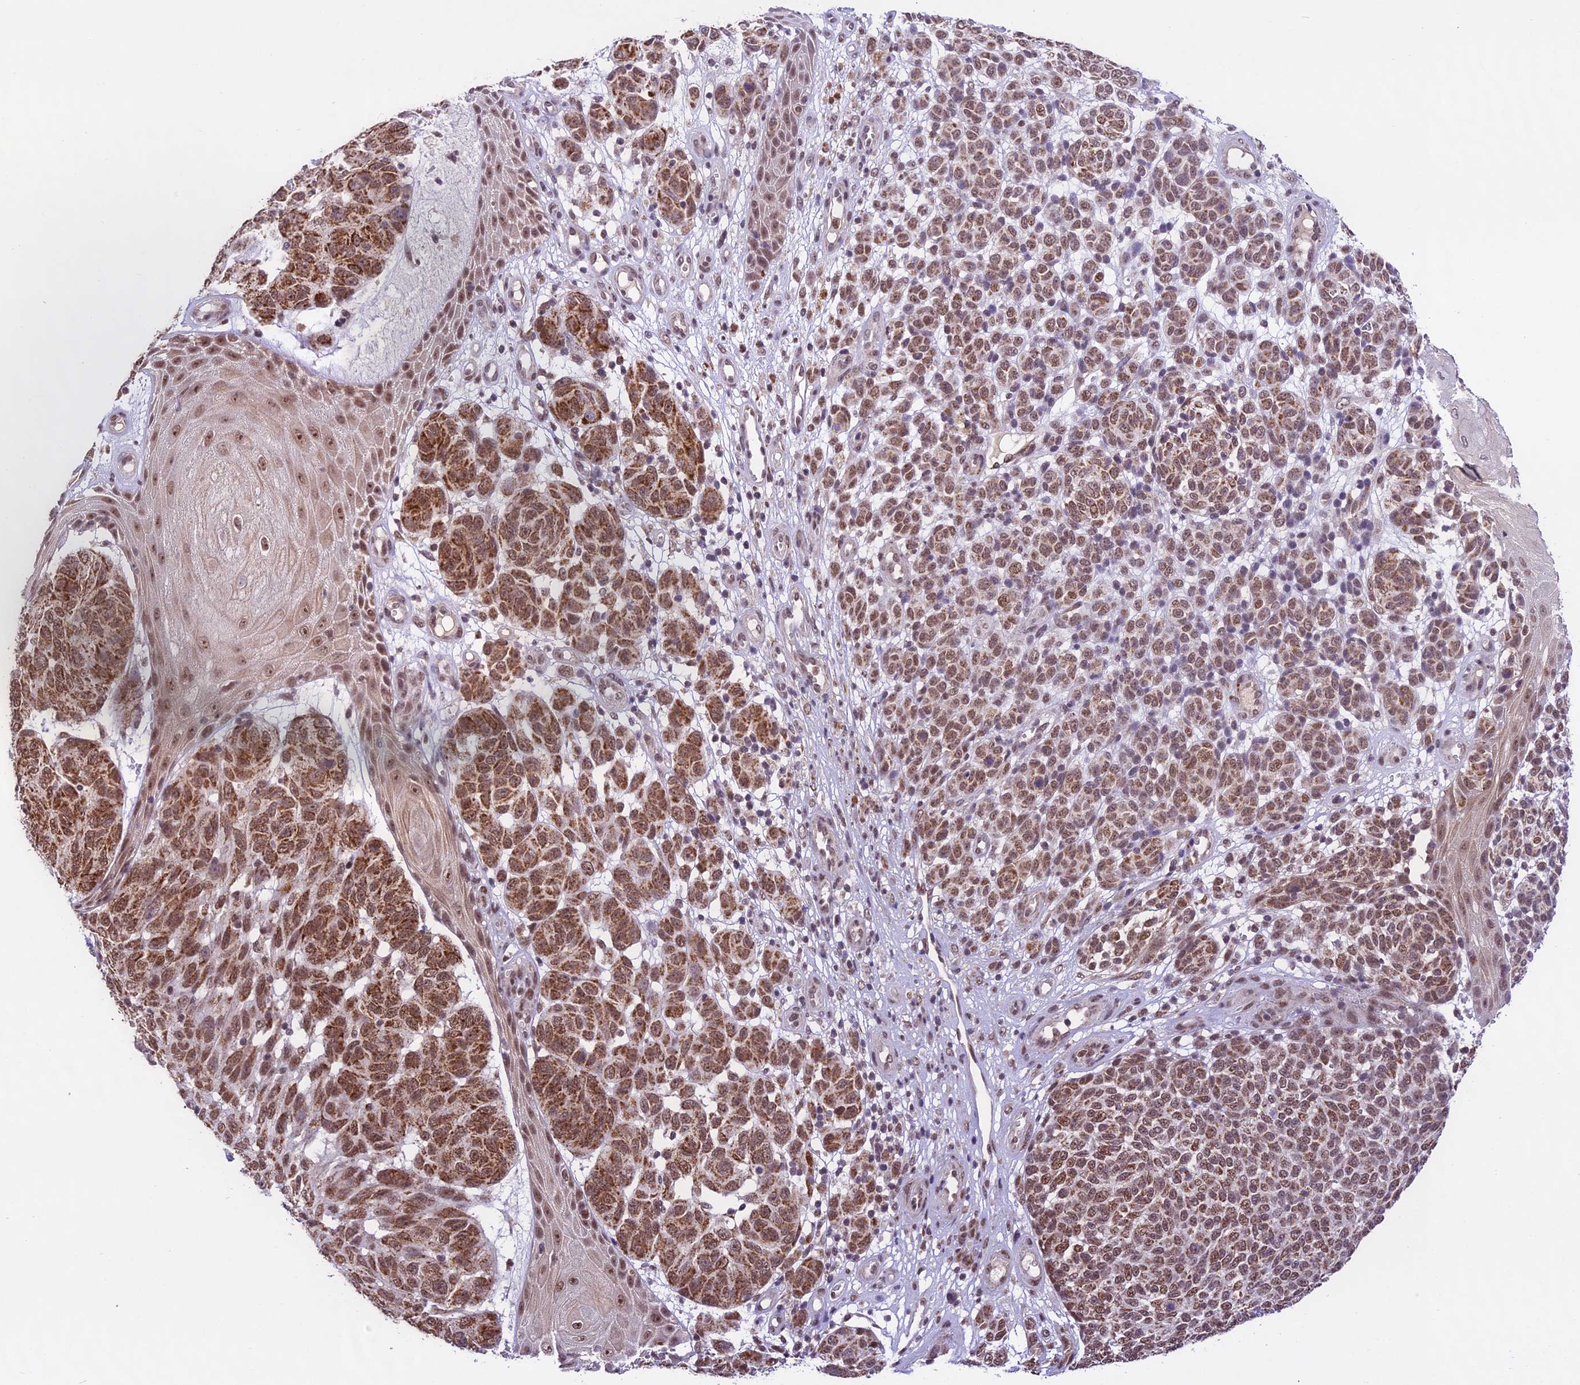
{"staining": {"intensity": "moderate", "quantity": ">75%", "location": "cytoplasmic/membranous,nuclear"}, "tissue": "melanoma", "cell_type": "Tumor cells", "image_type": "cancer", "snomed": [{"axis": "morphology", "description": "Malignant melanoma, NOS"}, {"axis": "topography", "description": "Skin"}], "caption": "Human malignant melanoma stained with a brown dye displays moderate cytoplasmic/membranous and nuclear positive positivity in about >75% of tumor cells.", "gene": "CARS2", "patient": {"sex": "male", "age": 49}}